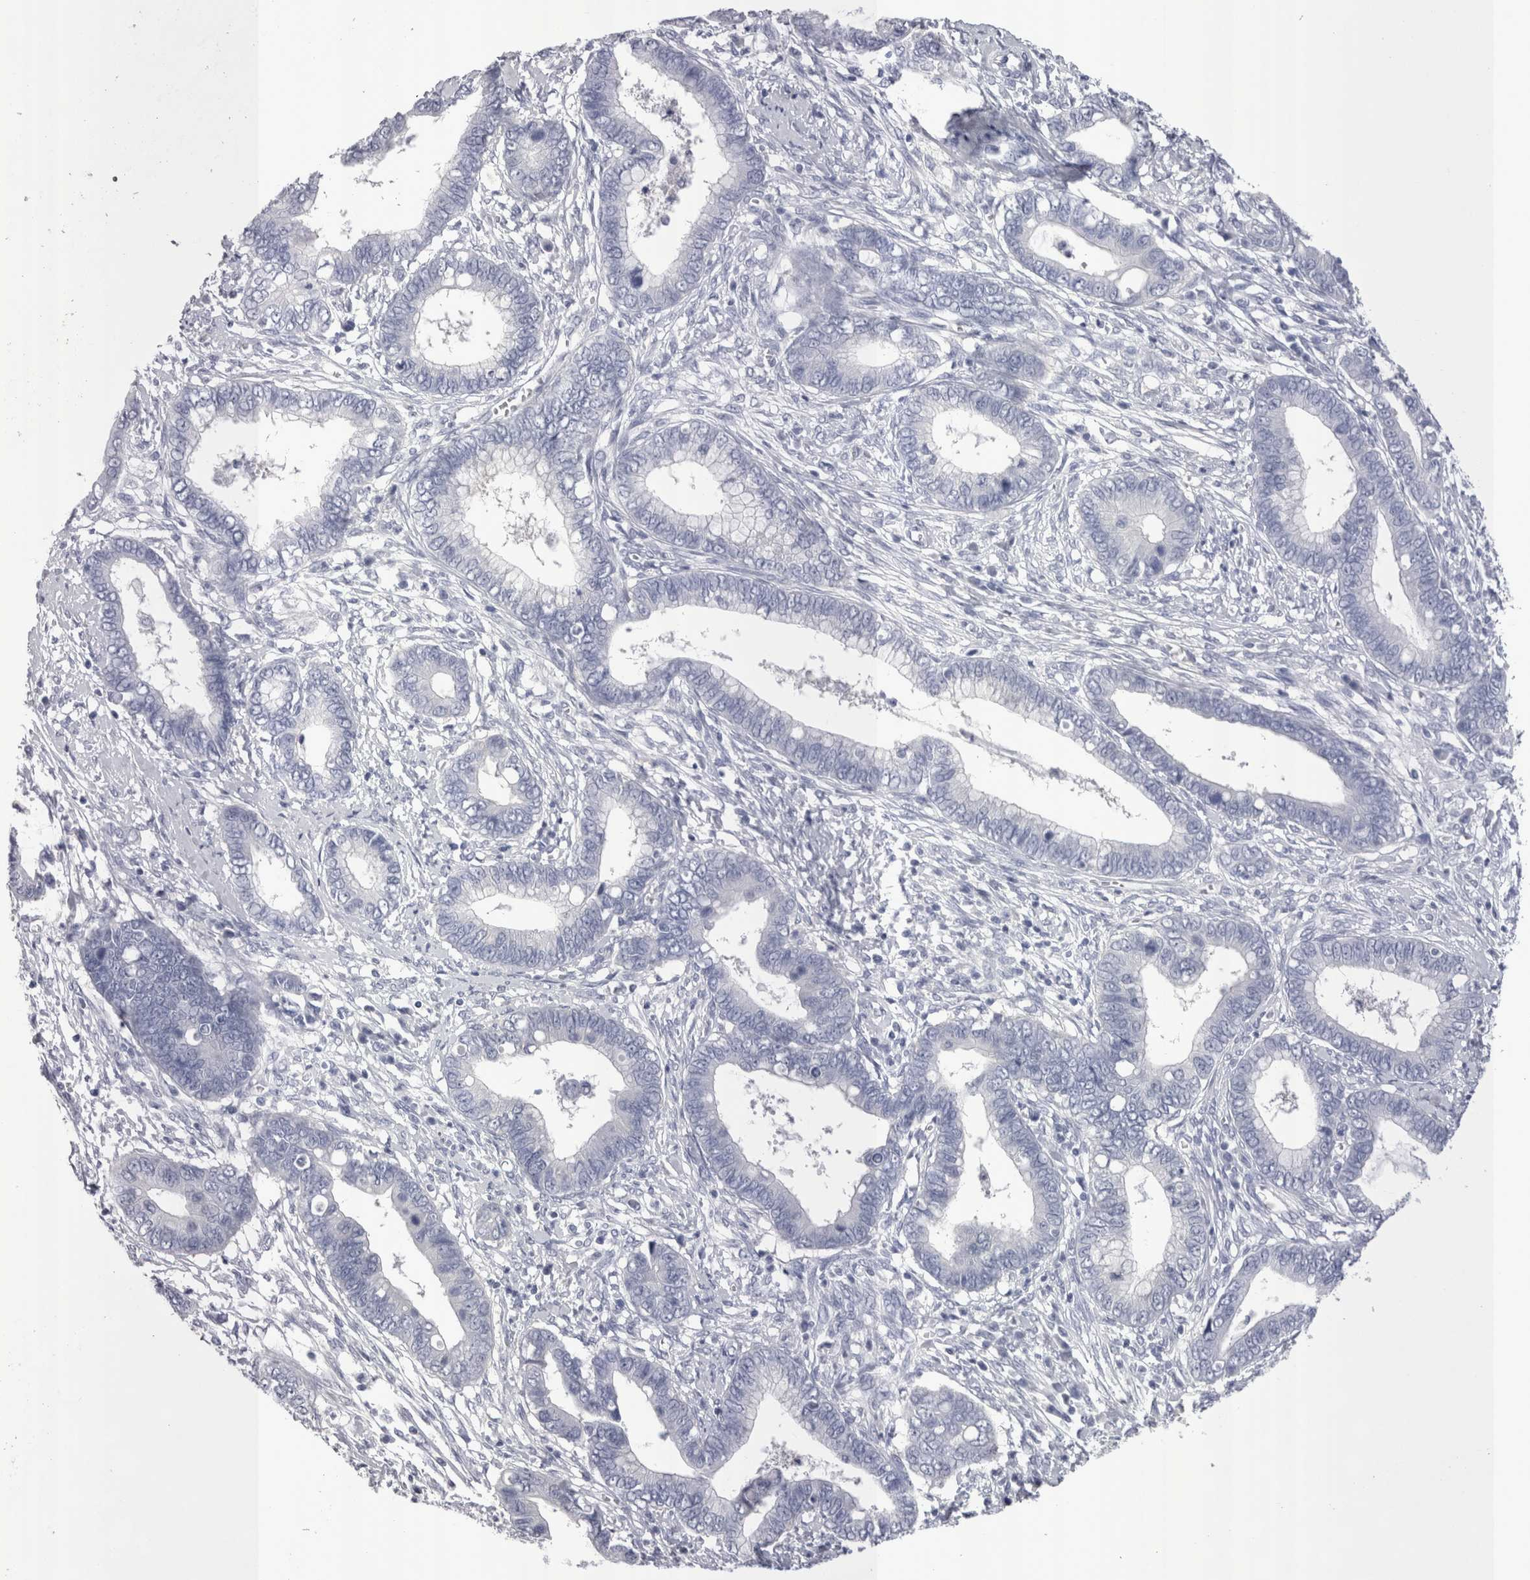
{"staining": {"intensity": "negative", "quantity": "none", "location": "none"}, "tissue": "cervical cancer", "cell_type": "Tumor cells", "image_type": "cancer", "snomed": [{"axis": "morphology", "description": "Adenocarcinoma, NOS"}, {"axis": "topography", "description": "Cervix"}], "caption": "Immunohistochemistry of adenocarcinoma (cervical) shows no staining in tumor cells.", "gene": "PWP2", "patient": {"sex": "female", "age": 44}}